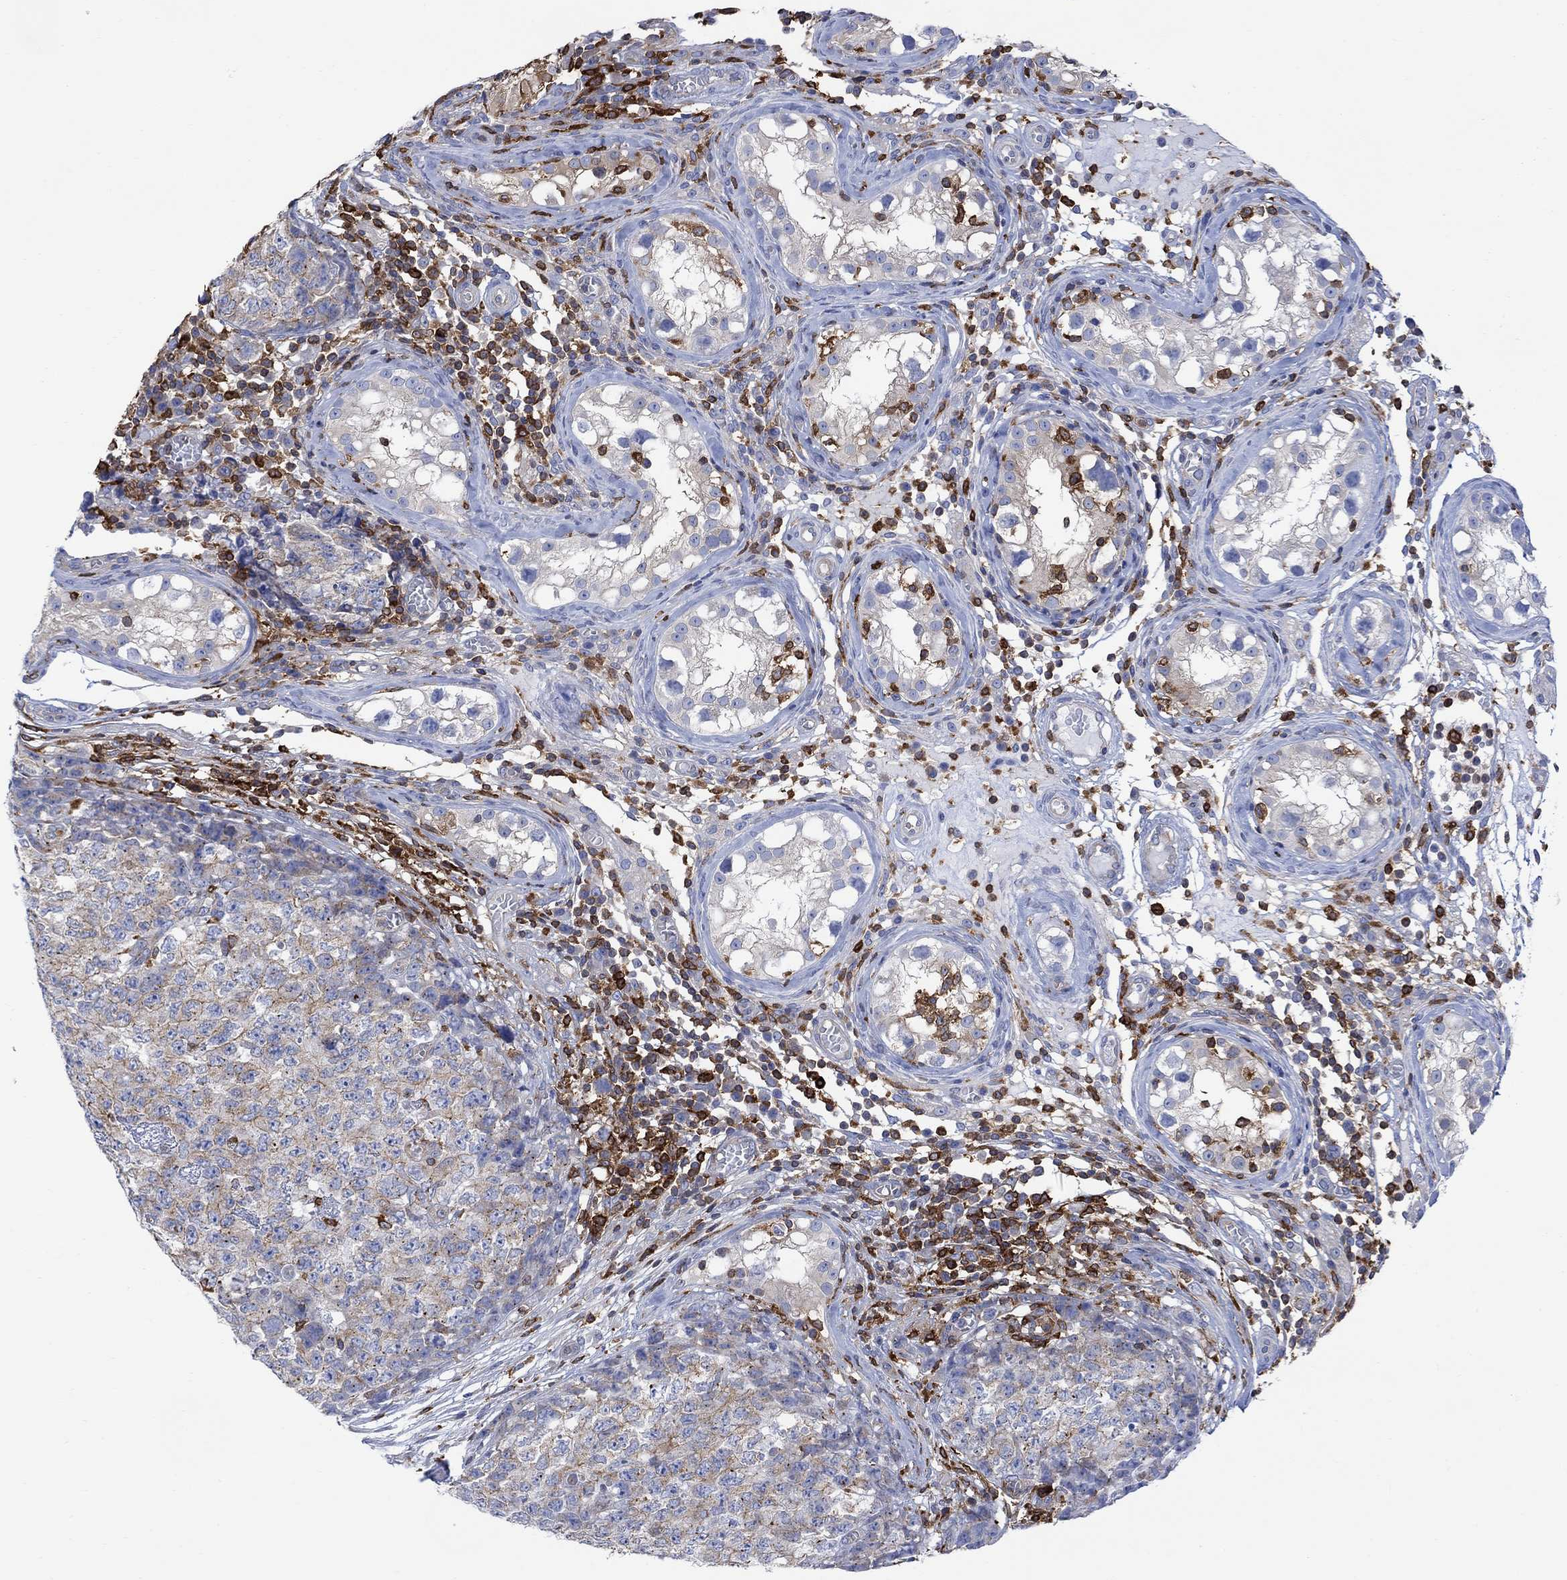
{"staining": {"intensity": "weak", "quantity": ">75%", "location": "cytoplasmic/membranous"}, "tissue": "testis cancer", "cell_type": "Tumor cells", "image_type": "cancer", "snomed": [{"axis": "morphology", "description": "Carcinoma, Embryonal, NOS"}, {"axis": "topography", "description": "Testis"}], "caption": "IHC of testis cancer (embryonal carcinoma) displays low levels of weak cytoplasmic/membranous expression in approximately >75% of tumor cells. The staining was performed using DAB (3,3'-diaminobenzidine), with brown indicating positive protein expression. Nuclei are stained blue with hematoxylin.", "gene": "GBP5", "patient": {"sex": "male", "age": 23}}